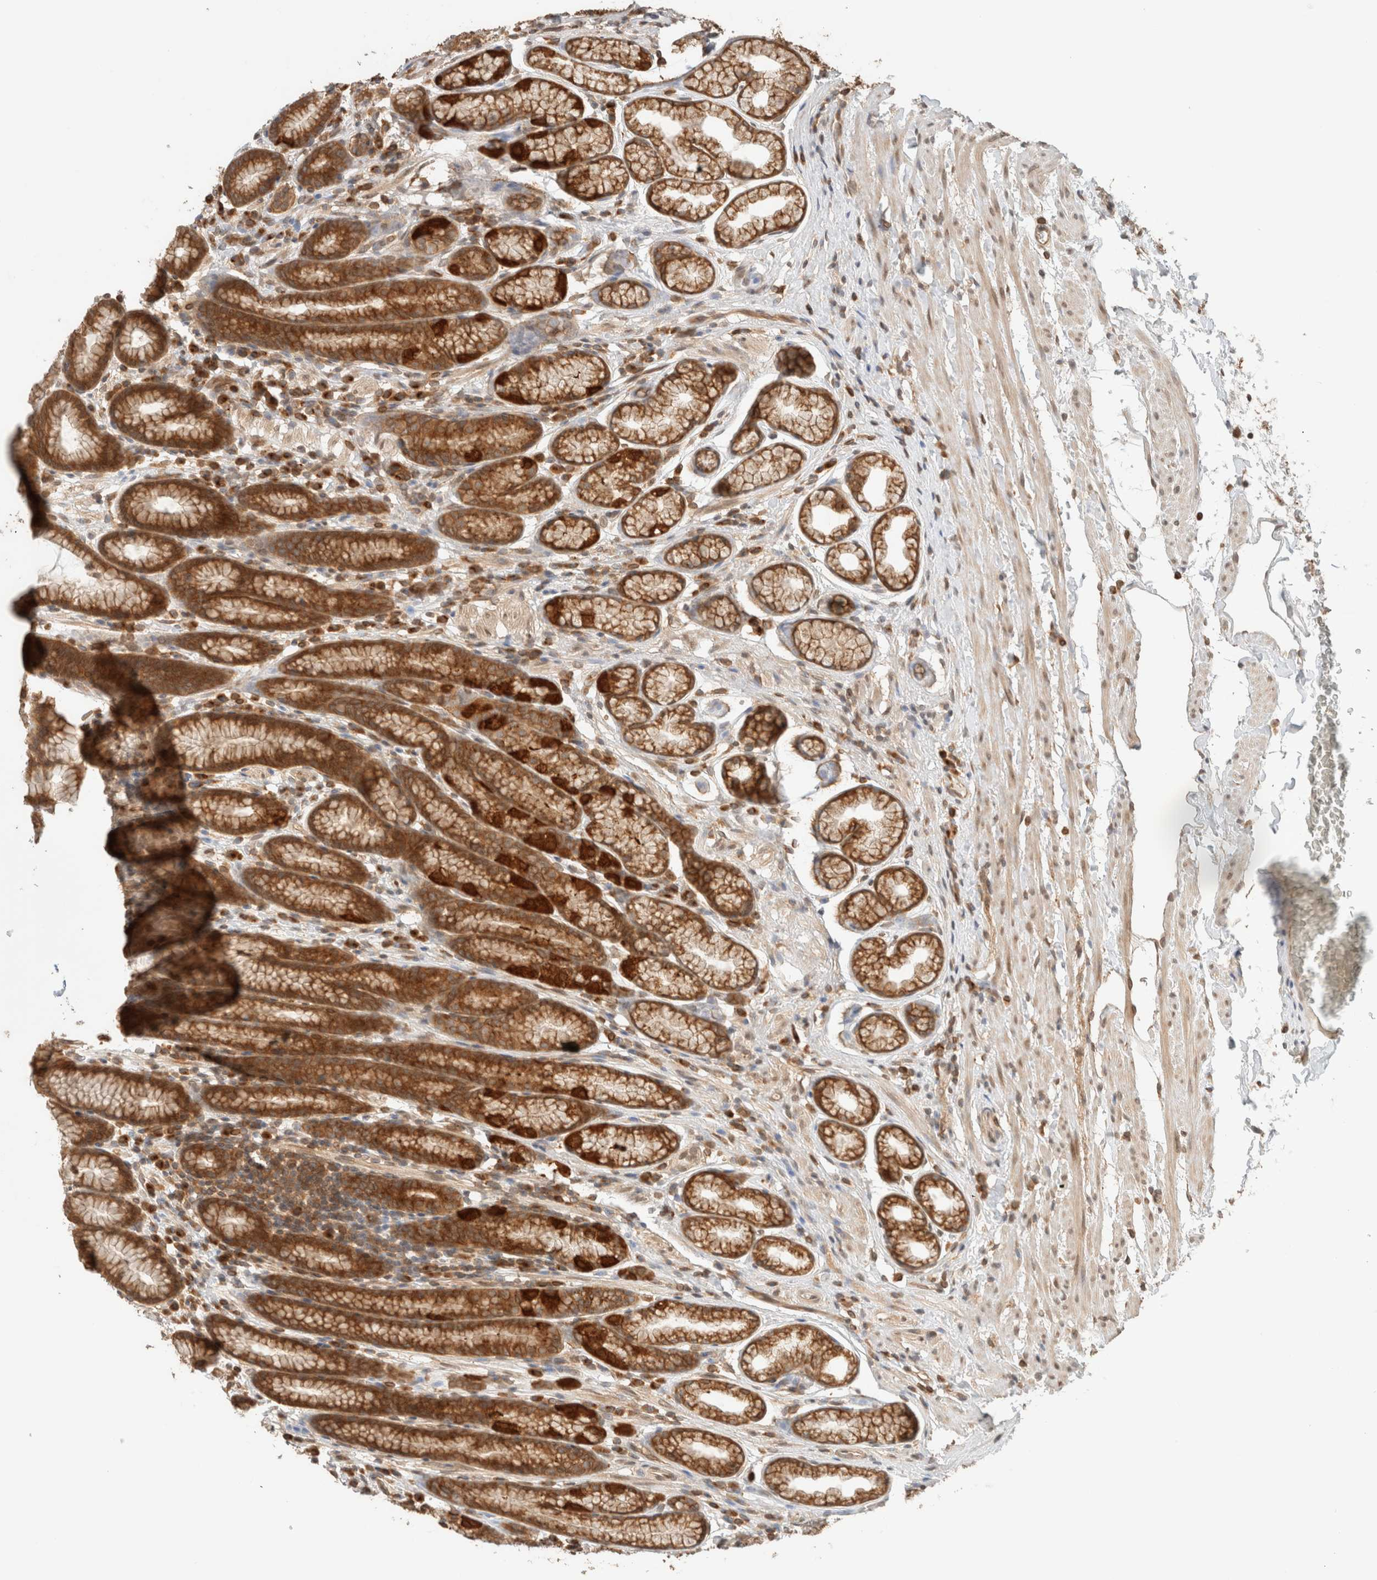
{"staining": {"intensity": "strong", "quantity": ">75%", "location": "cytoplasmic/membranous"}, "tissue": "stomach", "cell_type": "Glandular cells", "image_type": "normal", "snomed": [{"axis": "morphology", "description": "Normal tissue, NOS"}, {"axis": "topography", "description": "Stomach"}], "caption": "Unremarkable stomach was stained to show a protein in brown. There is high levels of strong cytoplasmic/membranous positivity in approximately >75% of glandular cells.", "gene": "ARFGEF2", "patient": {"sex": "male", "age": 42}}